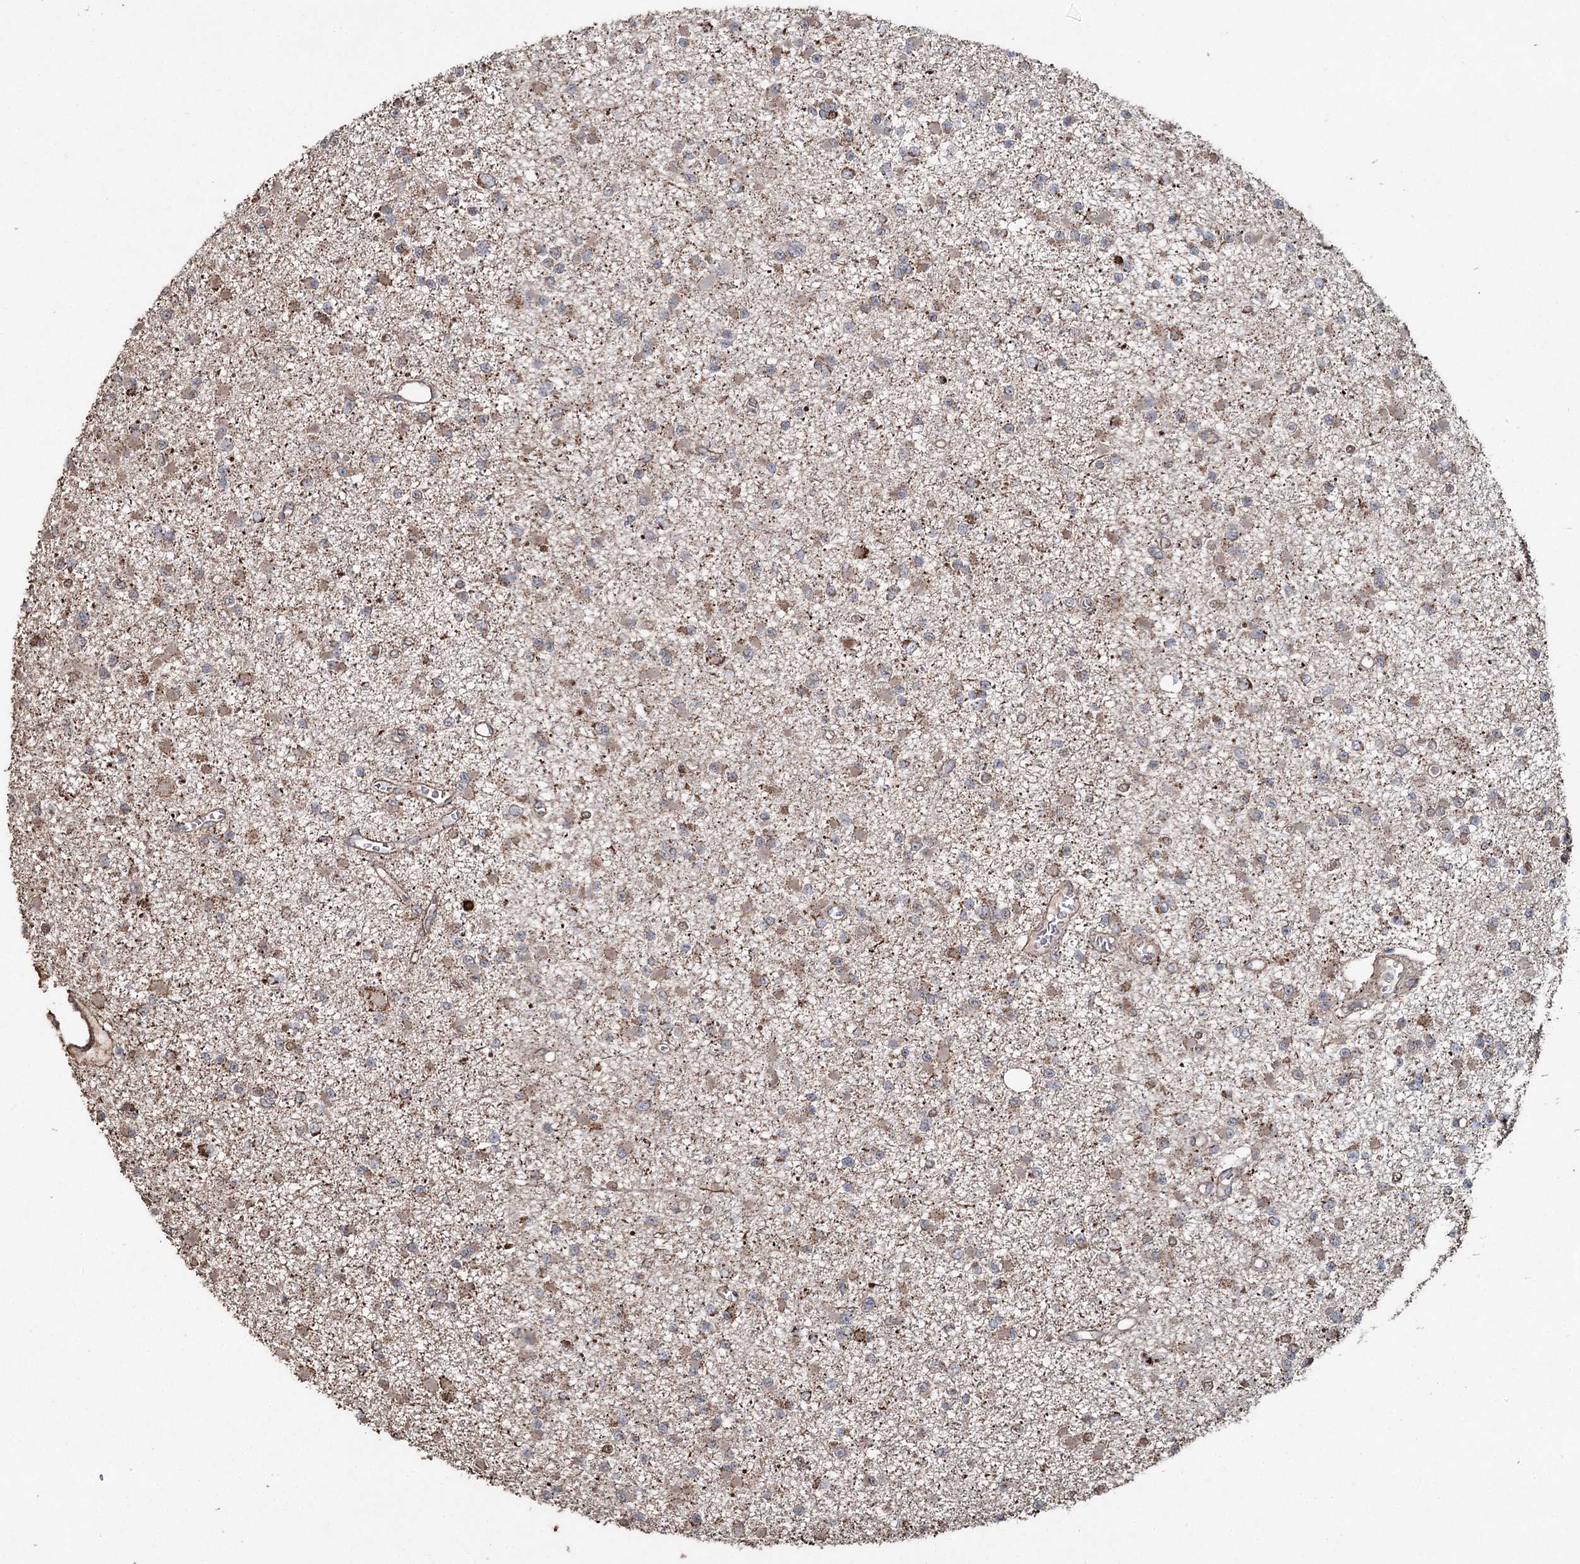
{"staining": {"intensity": "moderate", "quantity": "<25%", "location": "cytoplasmic/membranous"}, "tissue": "glioma", "cell_type": "Tumor cells", "image_type": "cancer", "snomed": [{"axis": "morphology", "description": "Glioma, malignant, Low grade"}, {"axis": "topography", "description": "Brain"}], "caption": "IHC image of neoplastic tissue: human glioma stained using immunohistochemistry (IHC) demonstrates low levels of moderate protein expression localized specifically in the cytoplasmic/membranous of tumor cells, appearing as a cytoplasmic/membranous brown color.", "gene": "SLF2", "patient": {"sex": "female", "age": 22}}